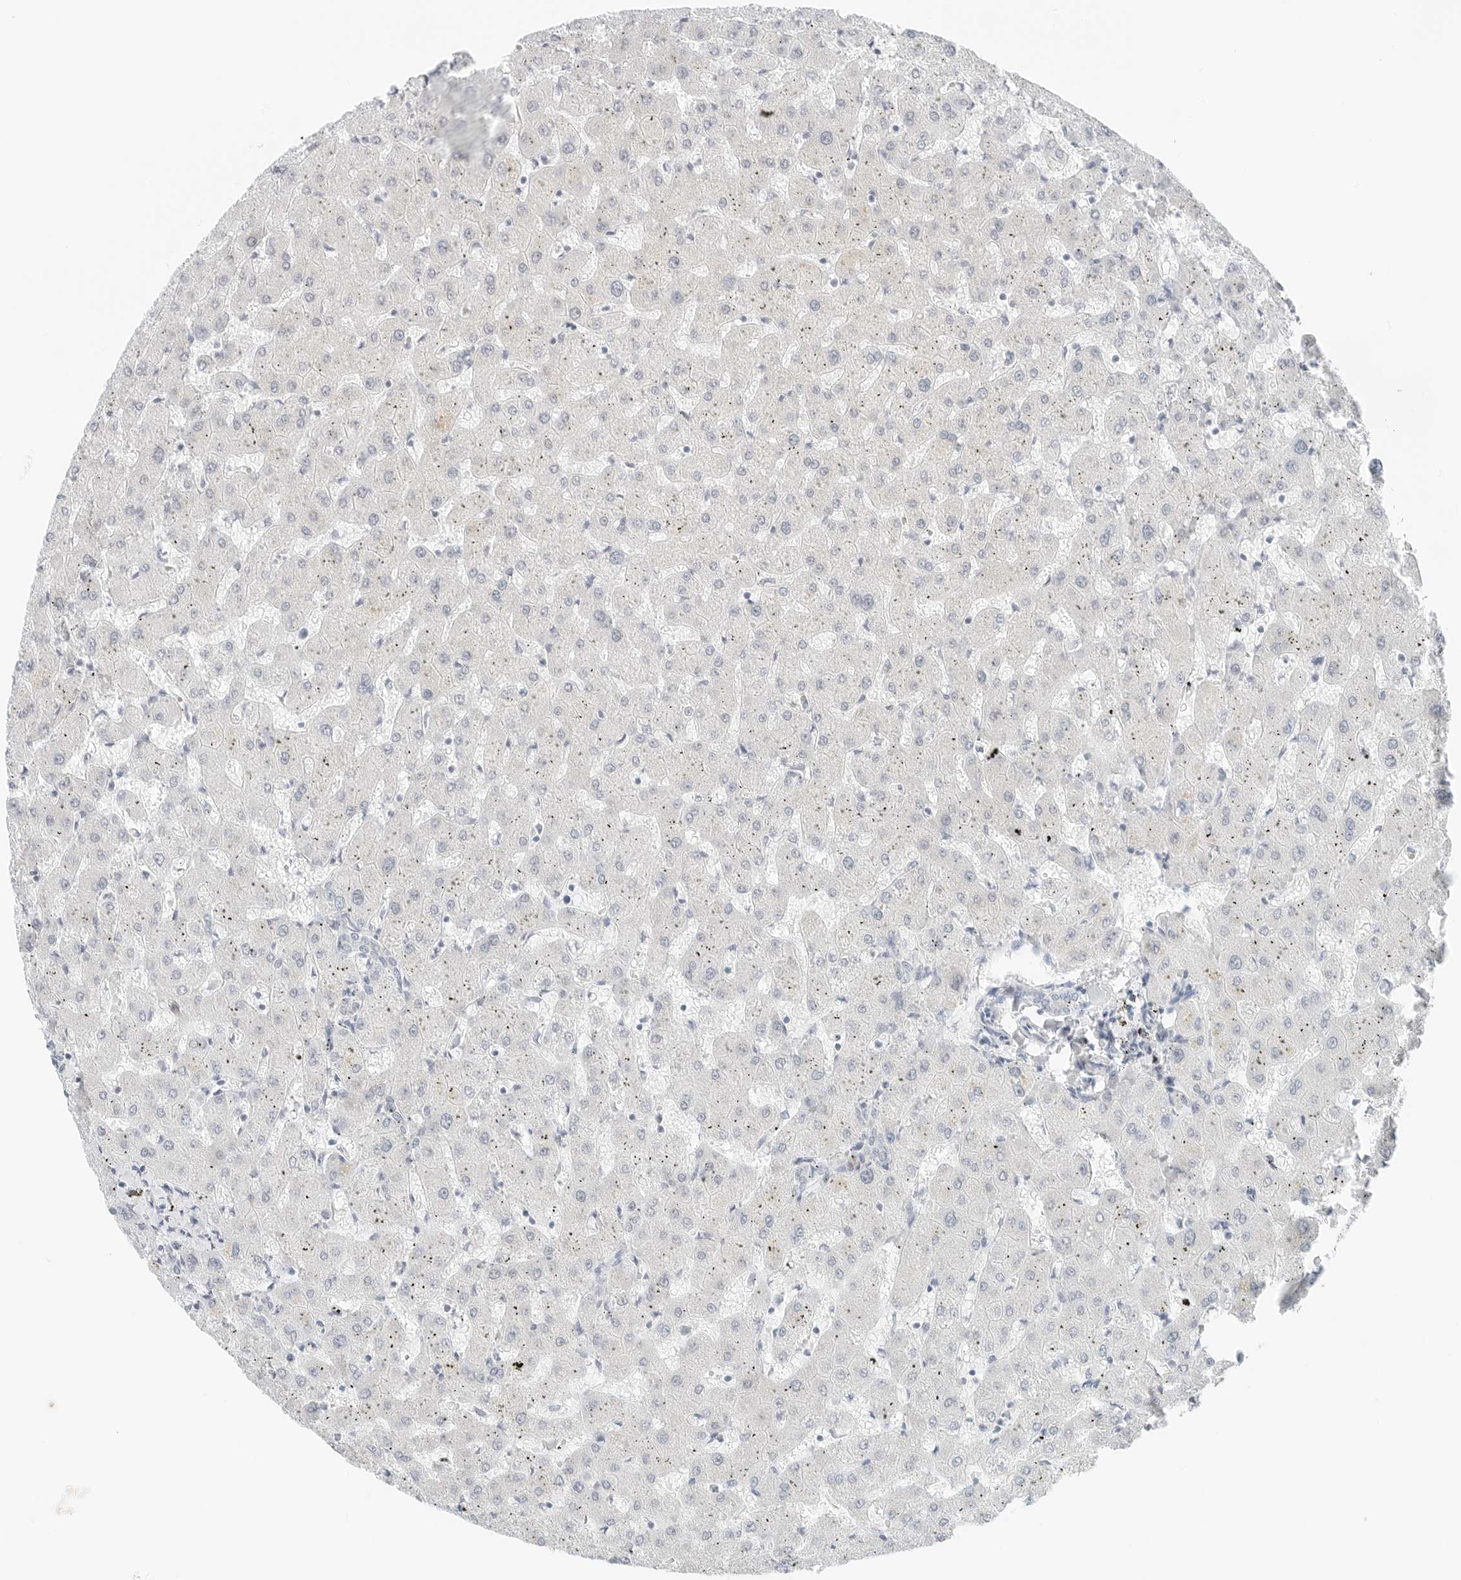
{"staining": {"intensity": "negative", "quantity": "none", "location": "none"}, "tissue": "liver", "cell_type": "Cholangiocytes", "image_type": "normal", "snomed": [{"axis": "morphology", "description": "Normal tissue, NOS"}, {"axis": "topography", "description": "Liver"}], "caption": "DAB (3,3'-diaminobenzidine) immunohistochemical staining of benign liver shows no significant expression in cholangiocytes.", "gene": "CCSAP", "patient": {"sex": "female", "age": 63}}